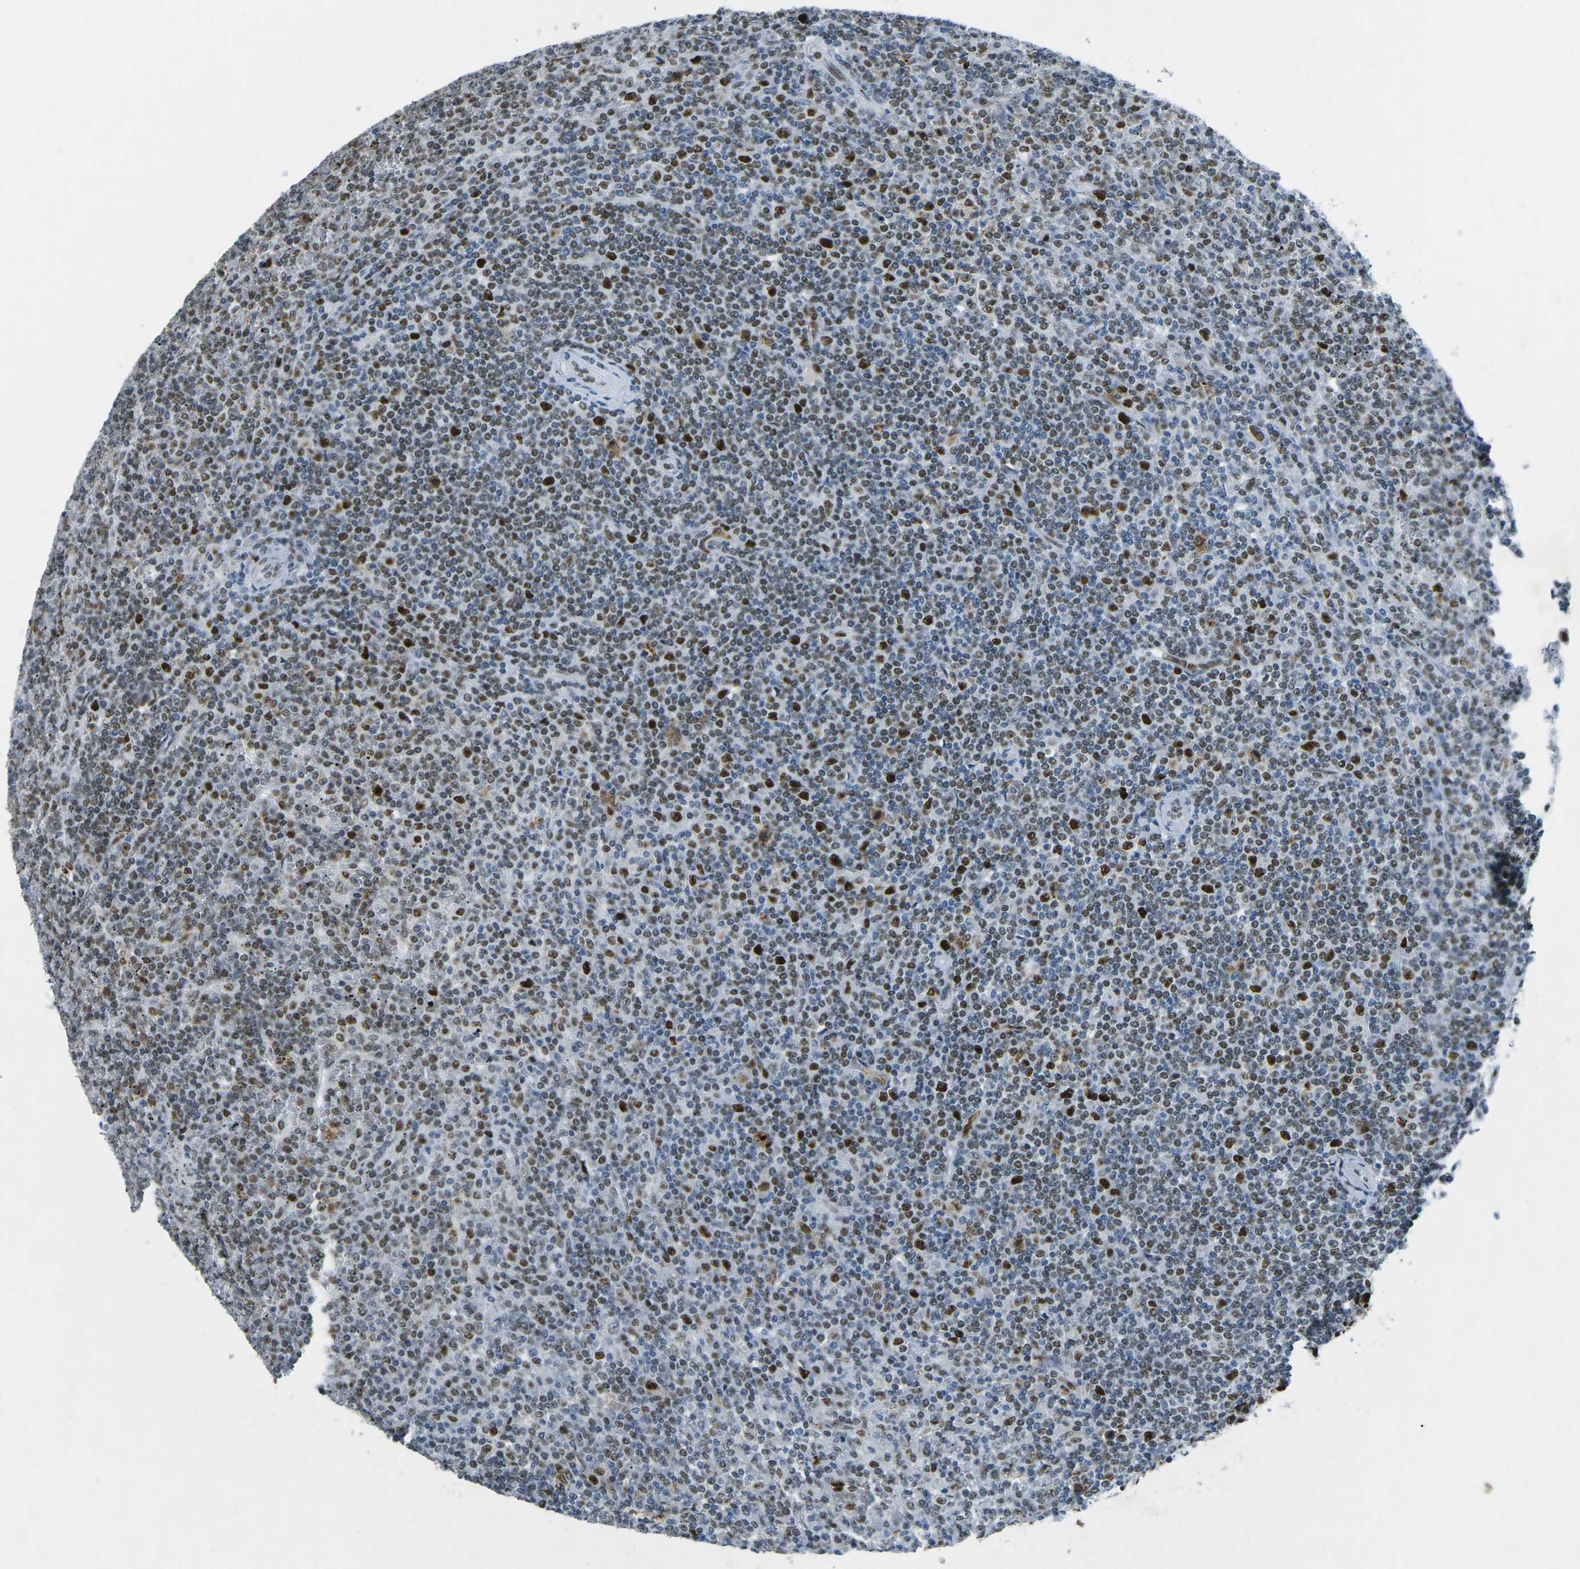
{"staining": {"intensity": "strong", "quantity": ">75%", "location": "nuclear"}, "tissue": "lymphoma", "cell_type": "Tumor cells", "image_type": "cancer", "snomed": [{"axis": "morphology", "description": "Malignant lymphoma, non-Hodgkin's type, Low grade"}, {"axis": "topography", "description": "Spleen"}], "caption": "IHC micrograph of neoplastic tissue: malignant lymphoma, non-Hodgkin's type (low-grade) stained using immunohistochemistry reveals high levels of strong protein expression localized specifically in the nuclear of tumor cells, appearing as a nuclear brown color.", "gene": "RB1", "patient": {"sex": "female", "age": 19}}